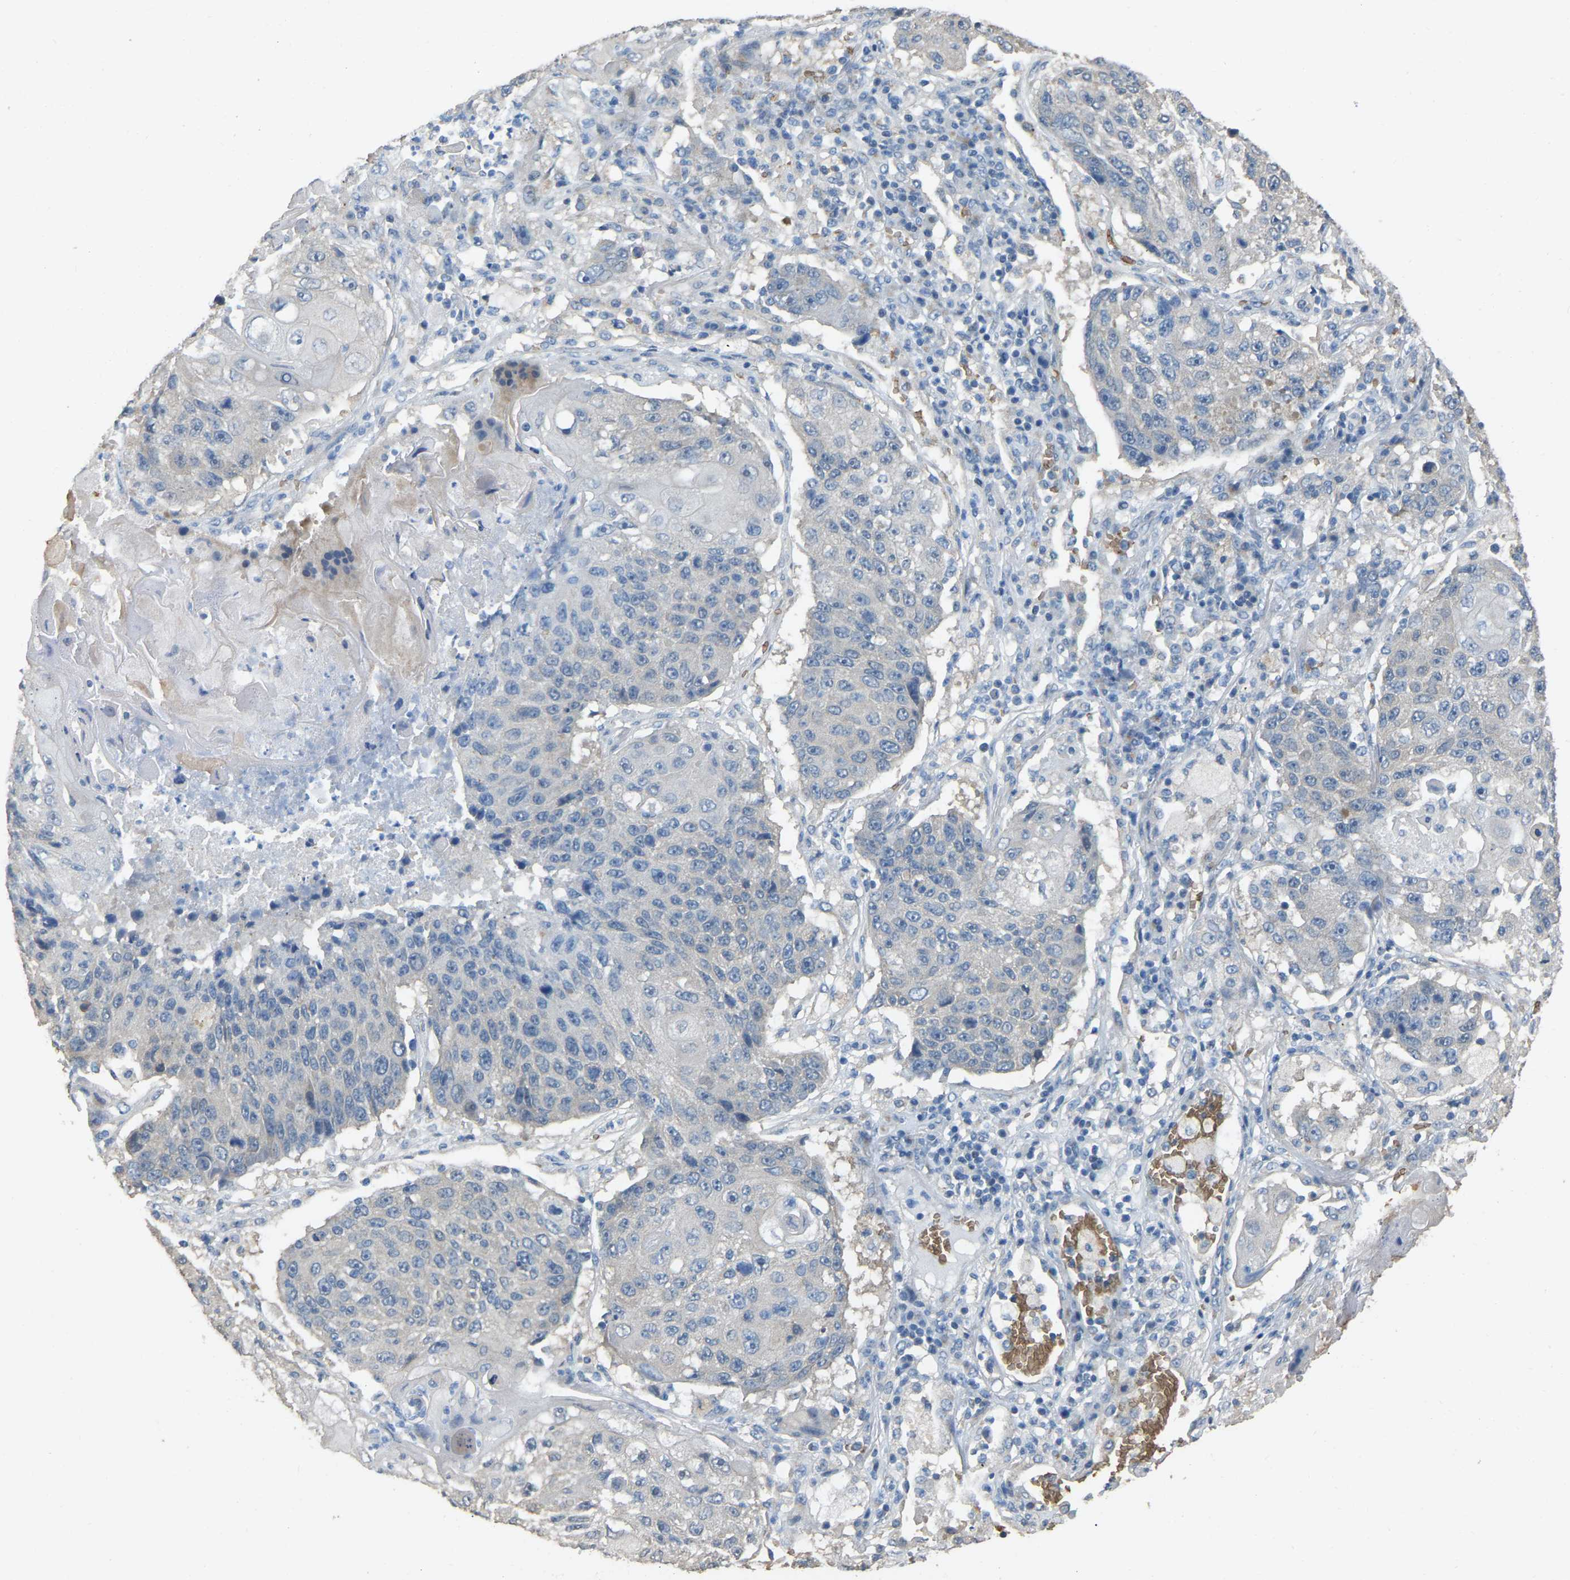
{"staining": {"intensity": "negative", "quantity": "none", "location": "none"}, "tissue": "lung cancer", "cell_type": "Tumor cells", "image_type": "cancer", "snomed": [{"axis": "morphology", "description": "Squamous cell carcinoma, NOS"}, {"axis": "topography", "description": "Lung"}], "caption": "Immunohistochemistry micrograph of squamous cell carcinoma (lung) stained for a protein (brown), which shows no positivity in tumor cells.", "gene": "CFAP298", "patient": {"sex": "male", "age": 61}}